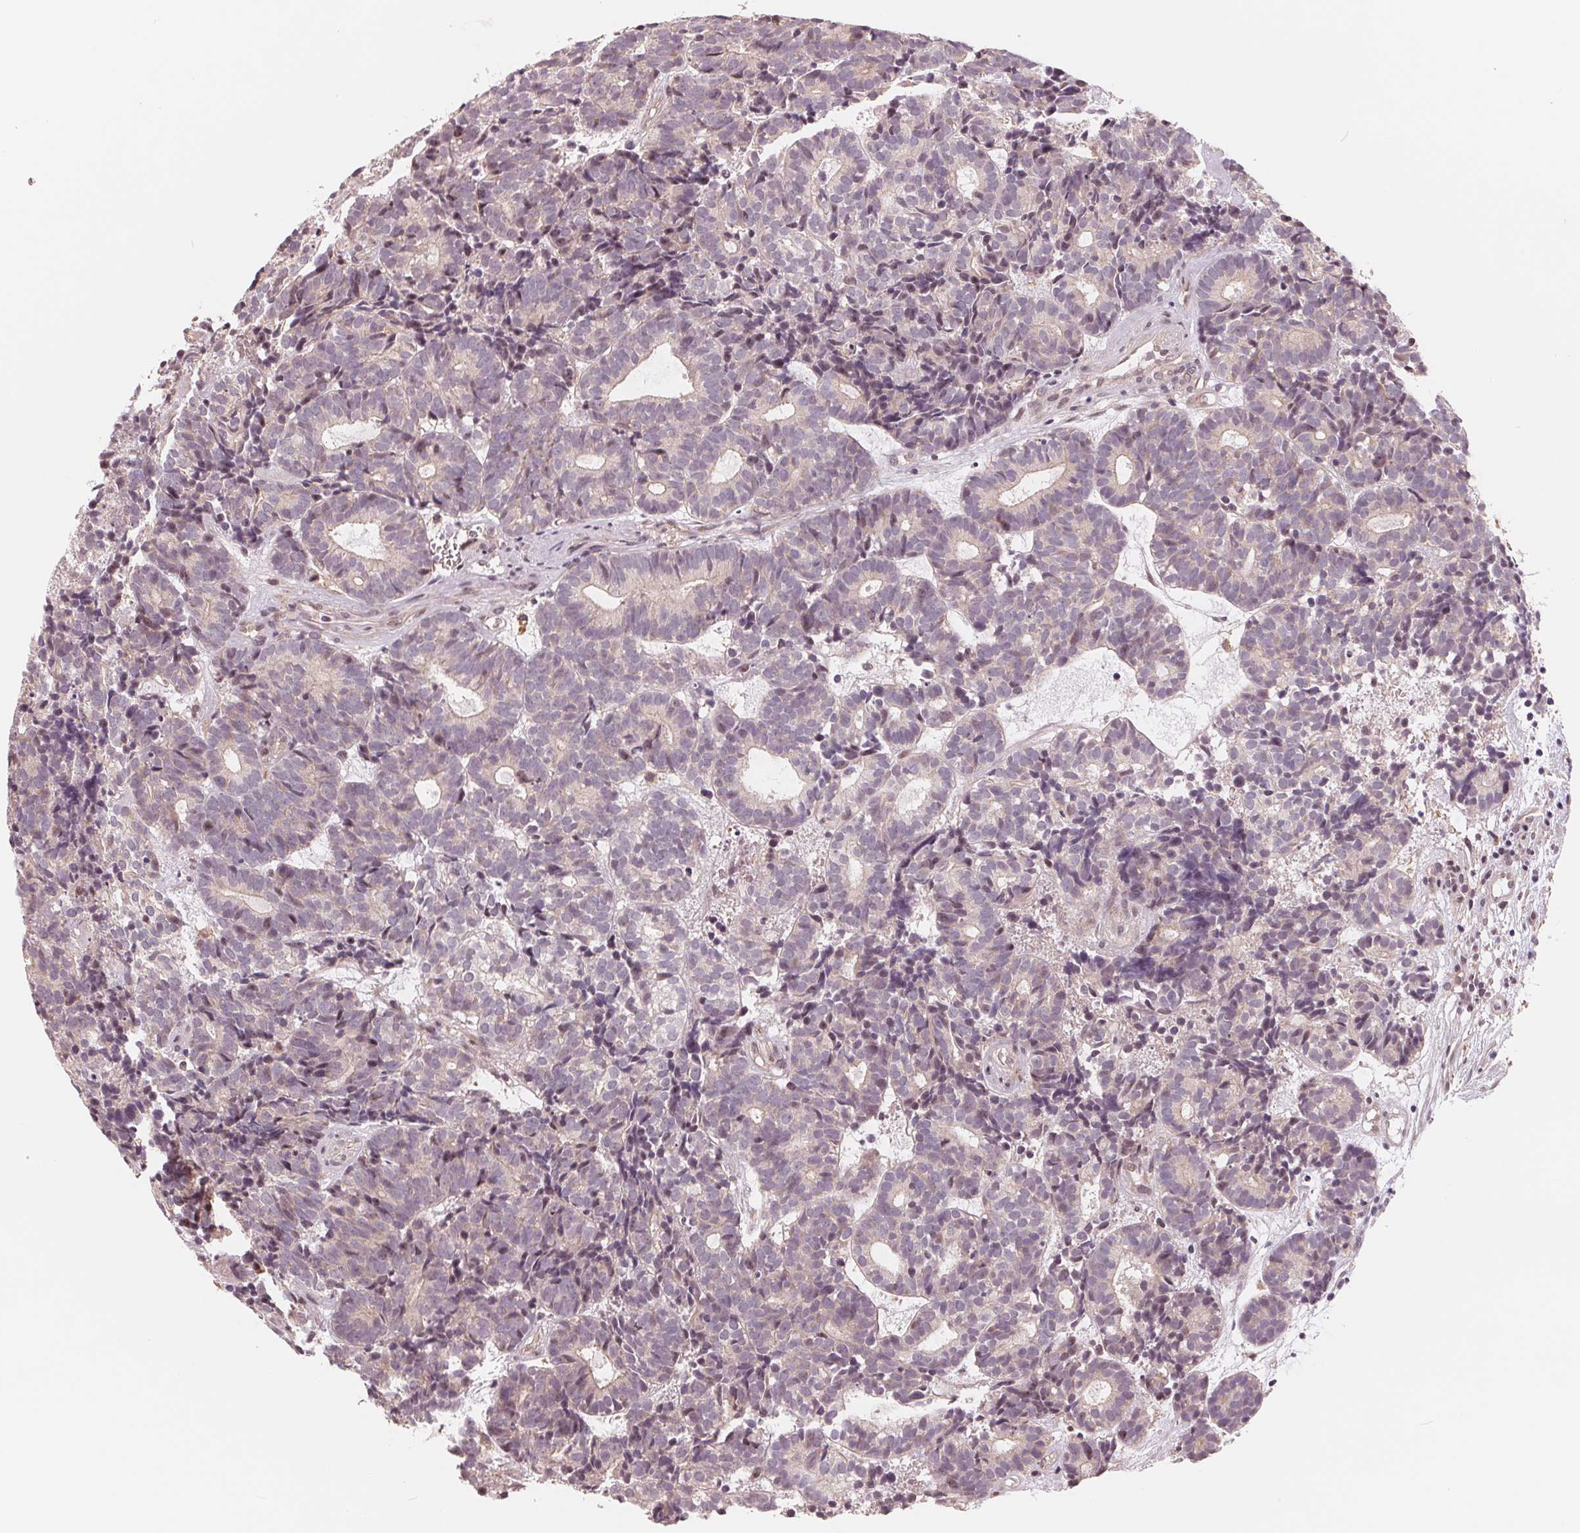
{"staining": {"intensity": "negative", "quantity": "none", "location": "none"}, "tissue": "head and neck cancer", "cell_type": "Tumor cells", "image_type": "cancer", "snomed": [{"axis": "morphology", "description": "Adenocarcinoma, NOS"}, {"axis": "topography", "description": "Head-Neck"}], "caption": "A high-resolution image shows immunohistochemistry (IHC) staining of head and neck cancer (adenocarcinoma), which displays no significant expression in tumor cells.", "gene": "IL9R", "patient": {"sex": "female", "age": 81}}